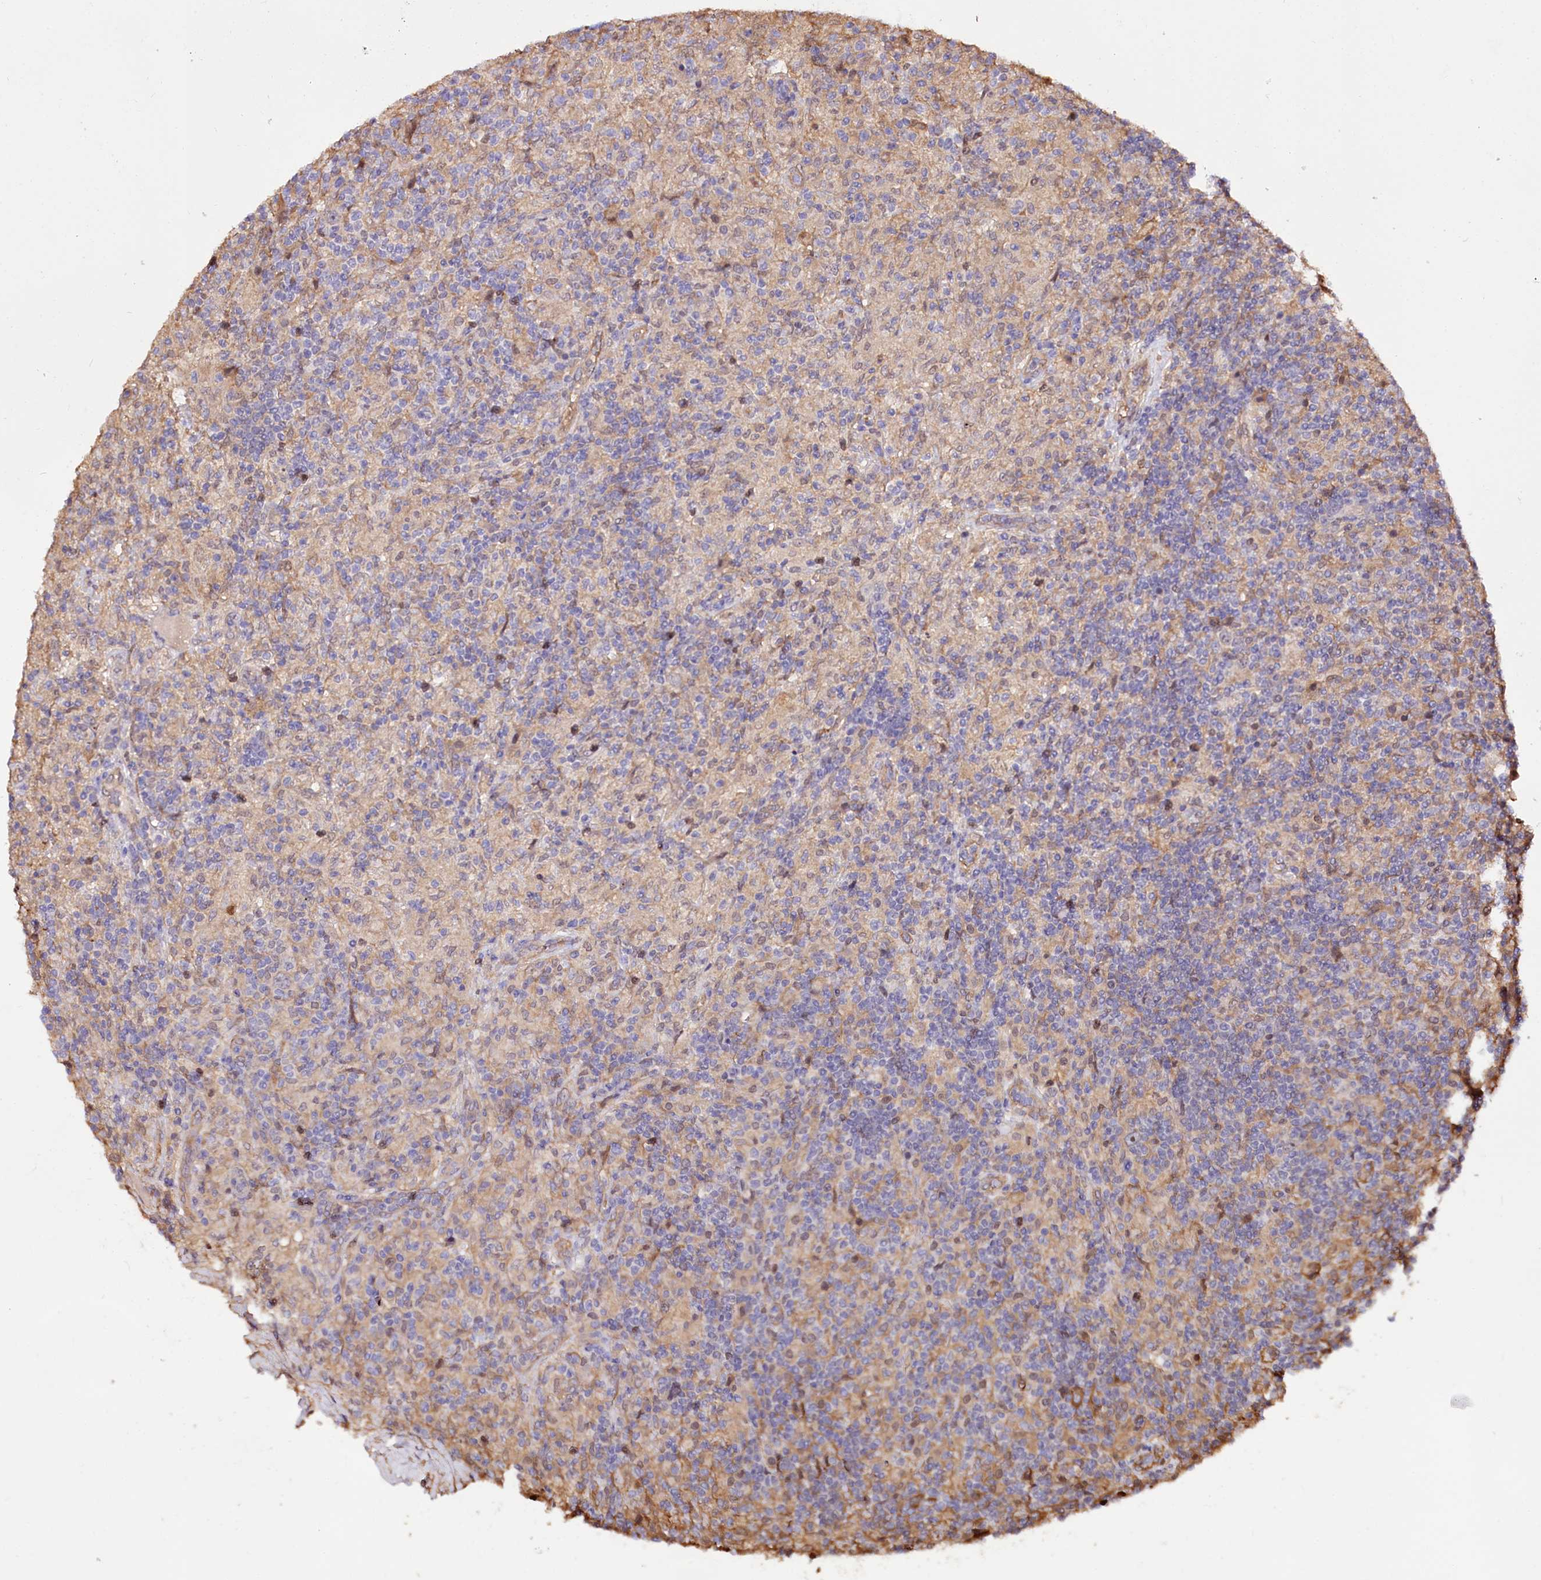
{"staining": {"intensity": "negative", "quantity": "none", "location": "none"}, "tissue": "lymphoma", "cell_type": "Tumor cells", "image_type": "cancer", "snomed": [{"axis": "morphology", "description": "Hodgkin's disease, NOS"}, {"axis": "topography", "description": "Lymph node"}], "caption": "Protein analysis of lymphoma reveals no significant expression in tumor cells.", "gene": "GNL3L", "patient": {"sex": "male", "age": 70}}